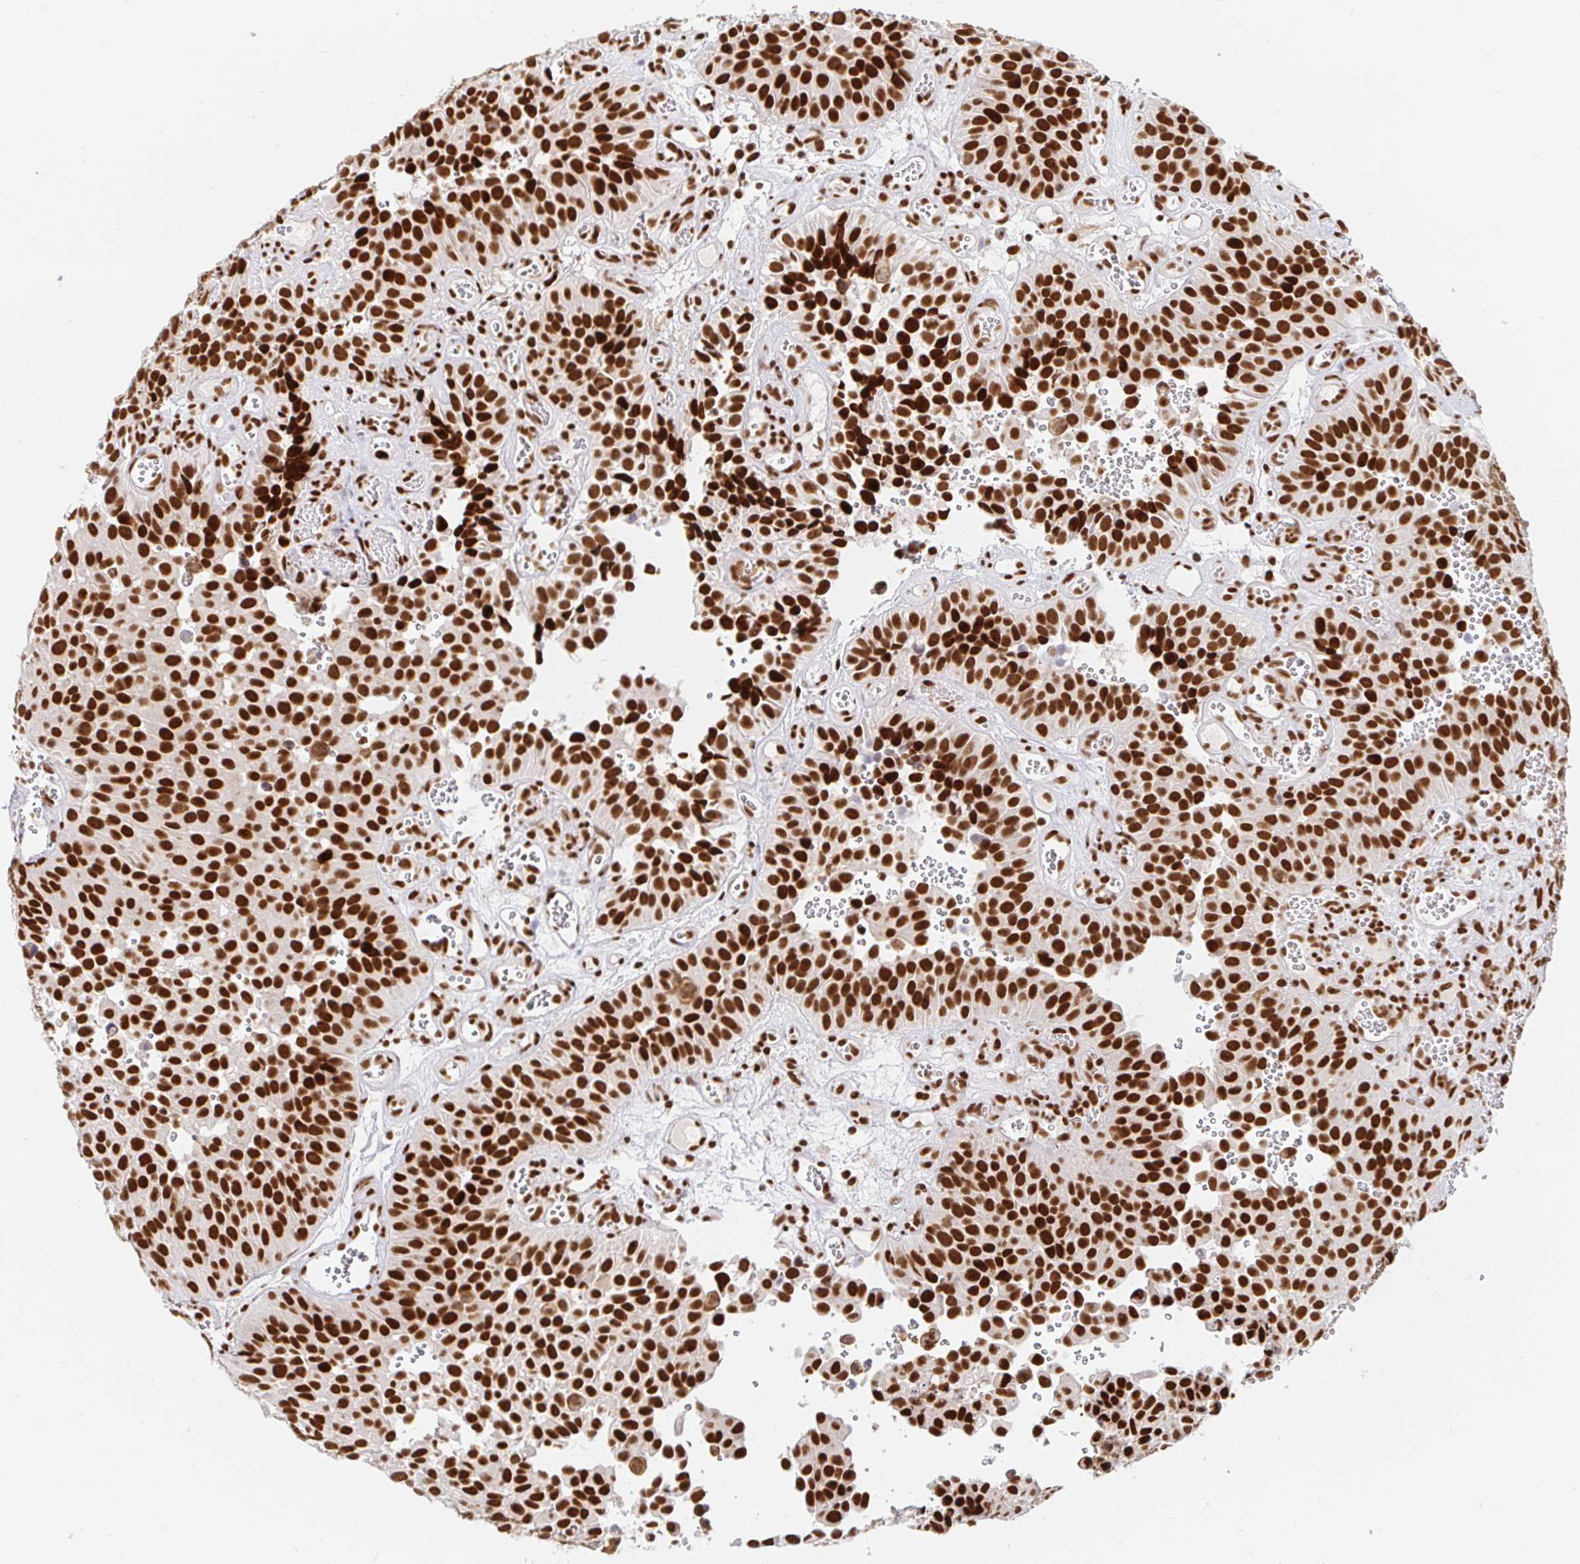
{"staining": {"intensity": "strong", "quantity": ">75%", "location": "nuclear"}, "tissue": "urothelial cancer", "cell_type": "Tumor cells", "image_type": "cancer", "snomed": [{"axis": "morphology", "description": "Urothelial carcinoma, Low grade"}, {"axis": "topography", "description": "Urinary bladder"}], "caption": "Protein analysis of urothelial carcinoma (low-grade) tissue displays strong nuclear staining in approximately >75% of tumor cells.", "gene": "RBMX", "patient": {"sex": "male", "age": 76}}